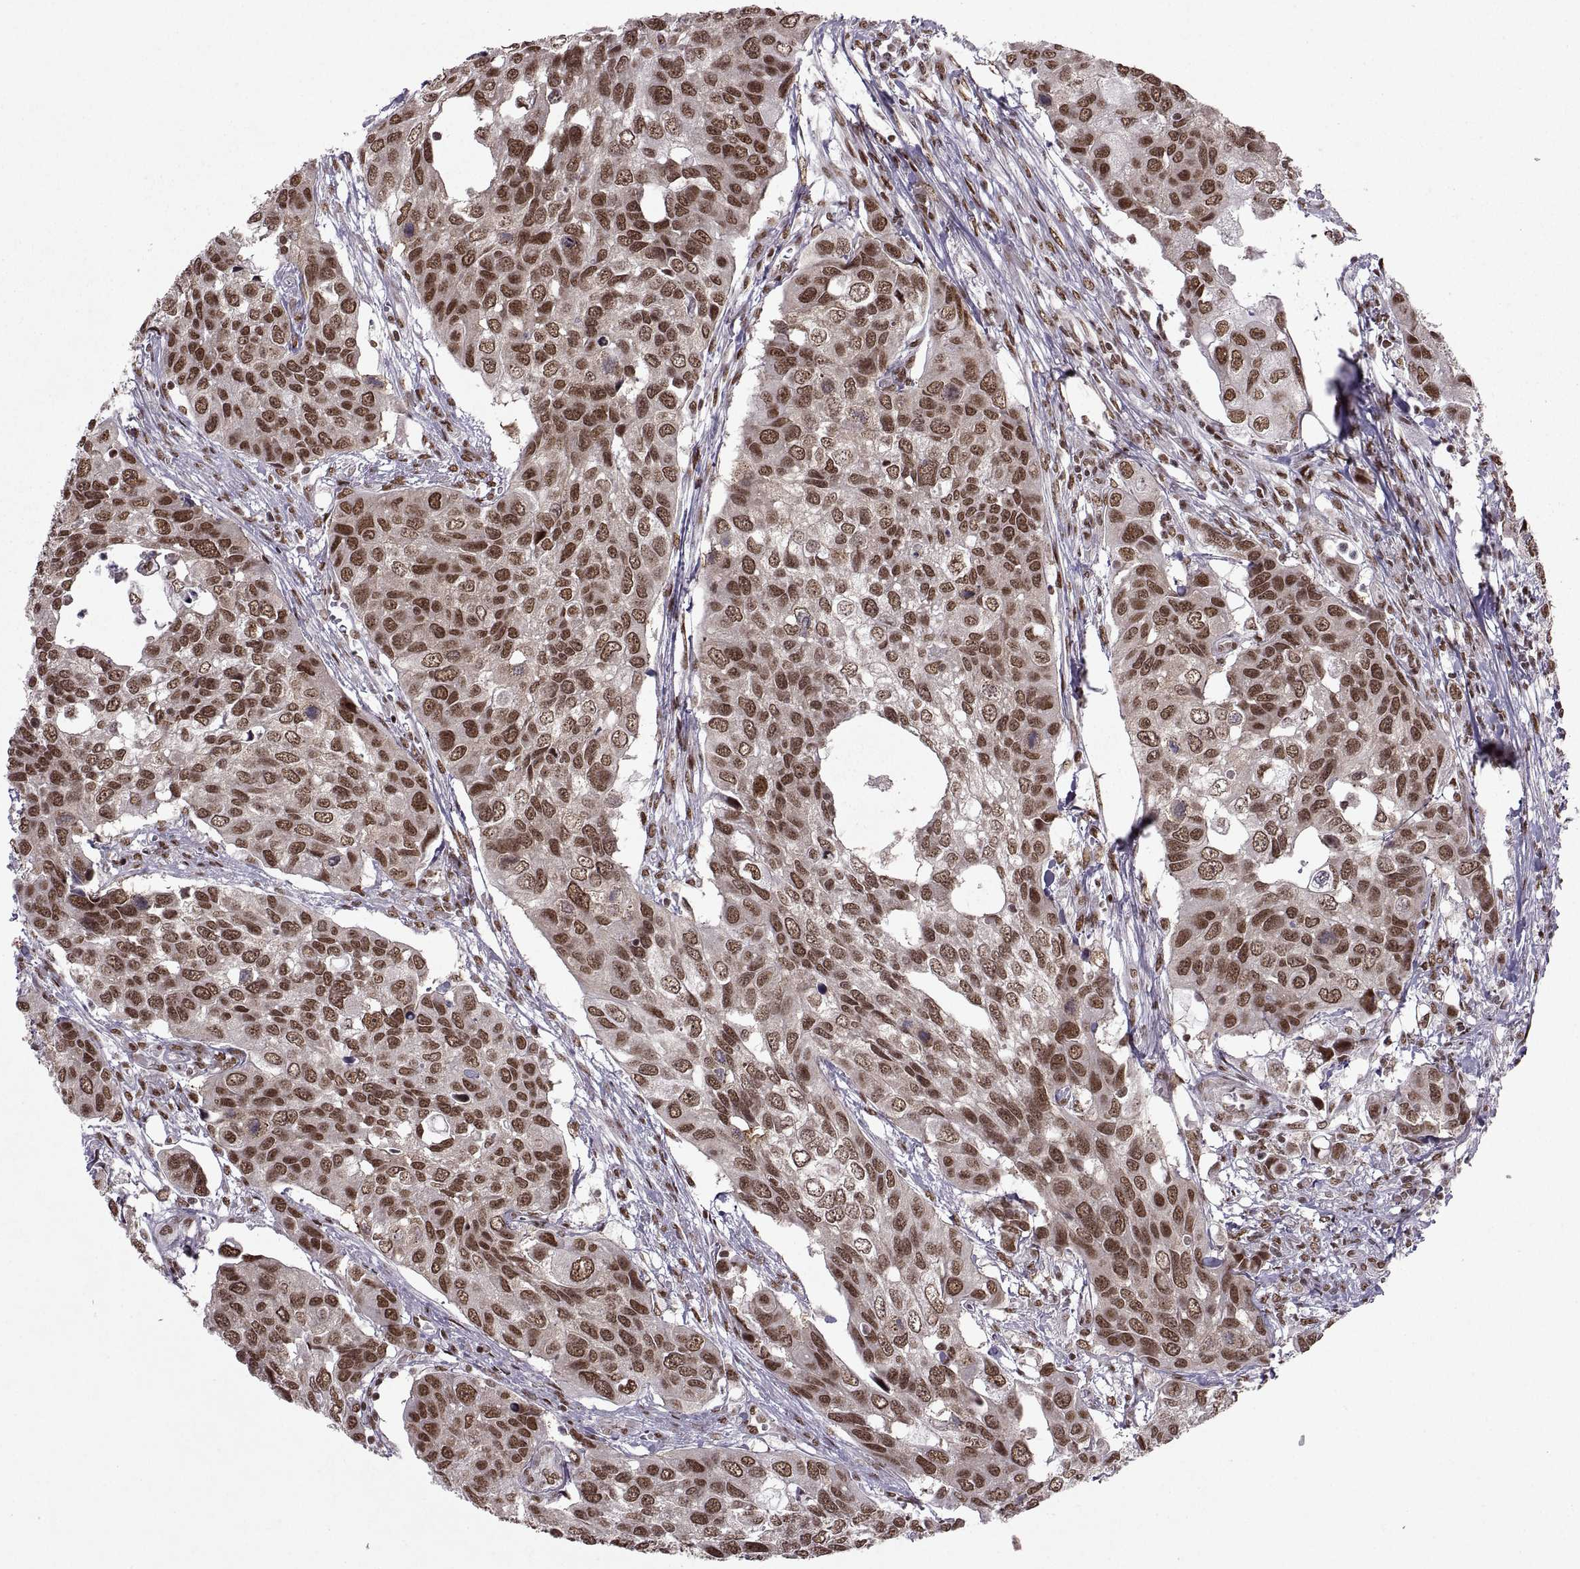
{"staining": {"intensity": "strong", "quantity": ">75%", "location": "nuclear"}, "tissue": "urothelial cancer", "cell_type": "Tumor cells", "image_type": "cancer", "snomed": [{"axis": "morphology", "description": "Urothelial carcinoma, High grade"}, {"axis": "topography", "description": "Urinary bladder"}], "caption": "This is an image of immunohistochemistry (IHC) staining of urothelial carcinoma (high-grade), which shows strong expression in the nuclear of tumor cells.", "gene": "MT1E", "patient": {"sex": "male", "age": 60}}